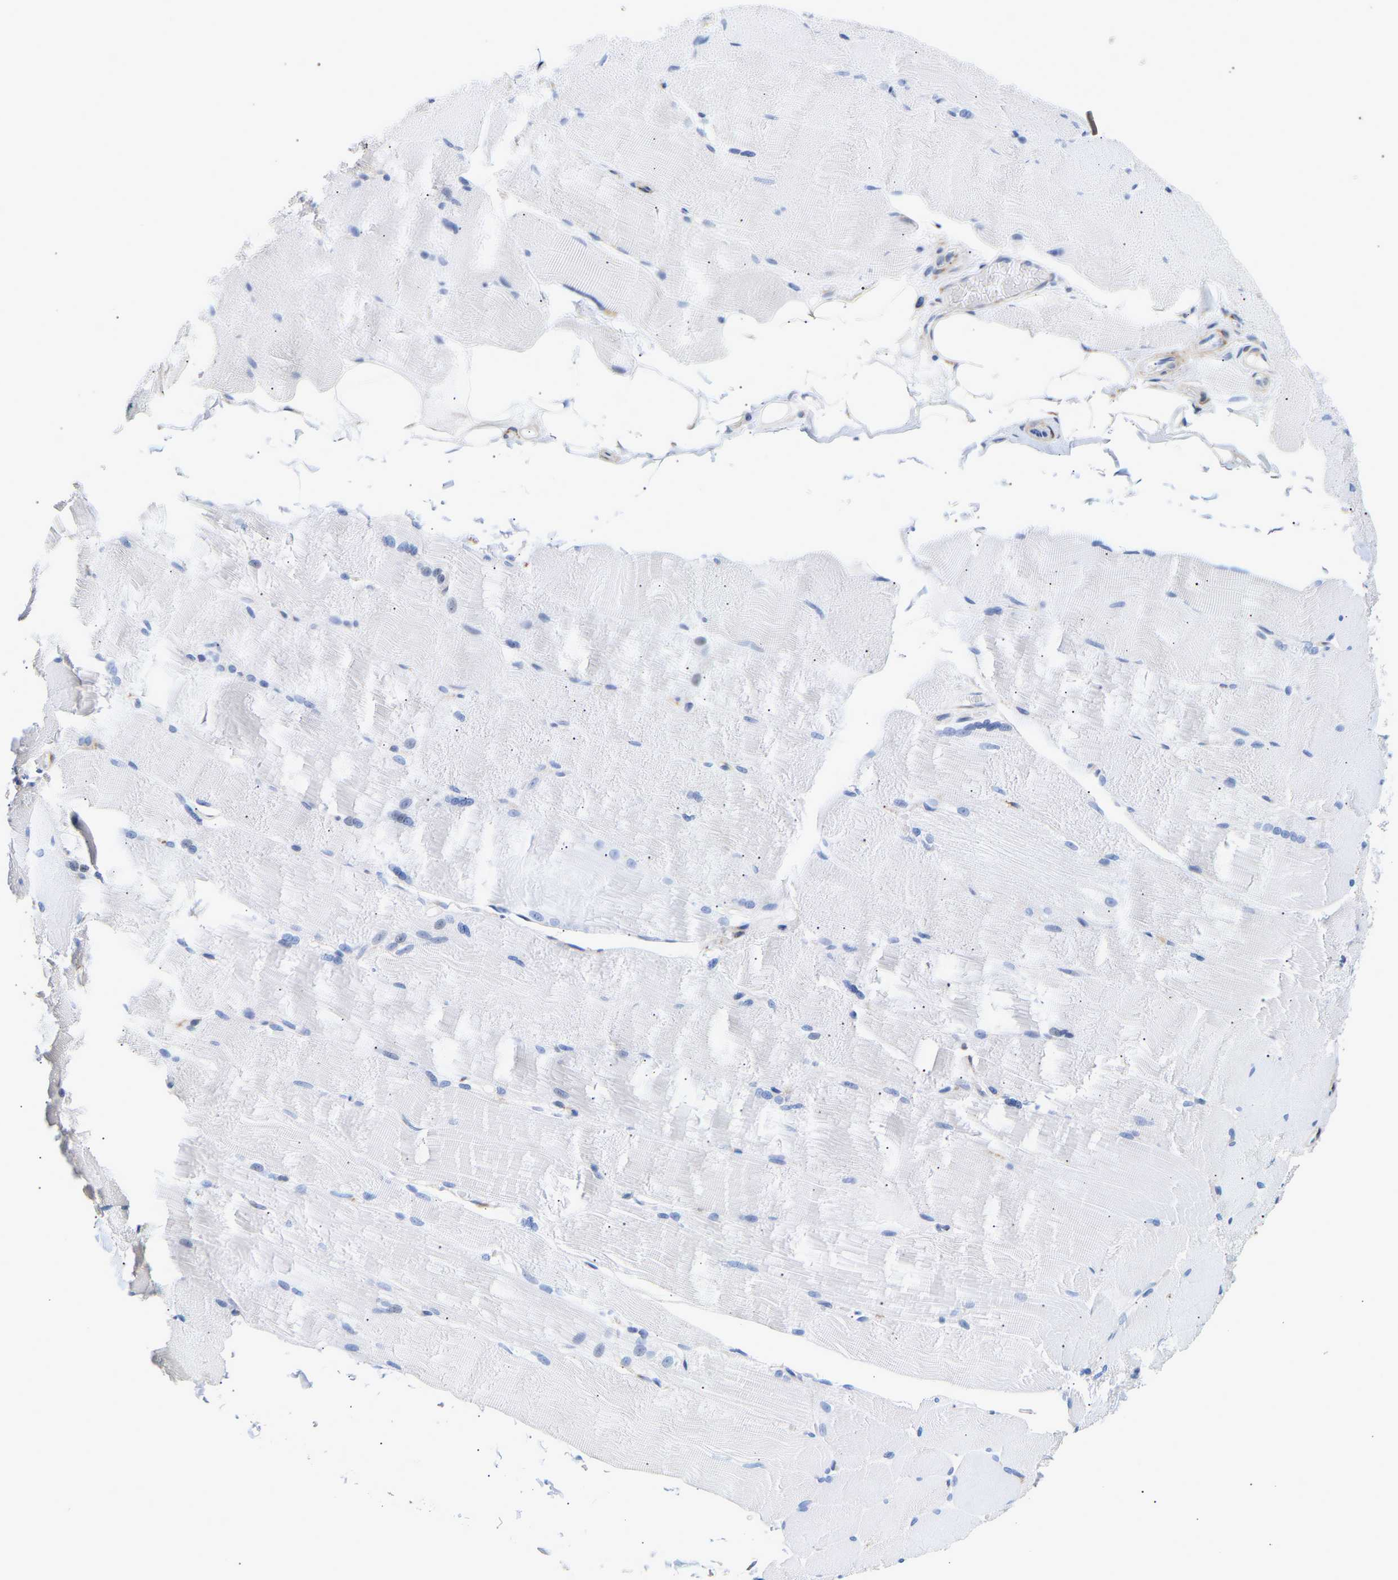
{"staining": {"intensity": "negative", "quantity": "none", "location": "none"}, "tissue": "skeletal muscle", "cell_type": "Myocytes", "image_type": "normal", "snomed": [{"axis": "morphology", "description": "Normal tissue, NOS"}, {"axis": "topography", "description": "Skin"}, {"axis": "topography", "description": "Skeletal muscle"}], "caption": "This is a micrograph of IHC staining of benign skeletal muscle, which shows no staining in myocytes. (DAB (3,3'-diaminobenzidine) immunohistochemistry visualized using brightfield microscopy, high magnification).", "gene": "IGFBP7", "patient": {"sex": "male", "age": 83}}